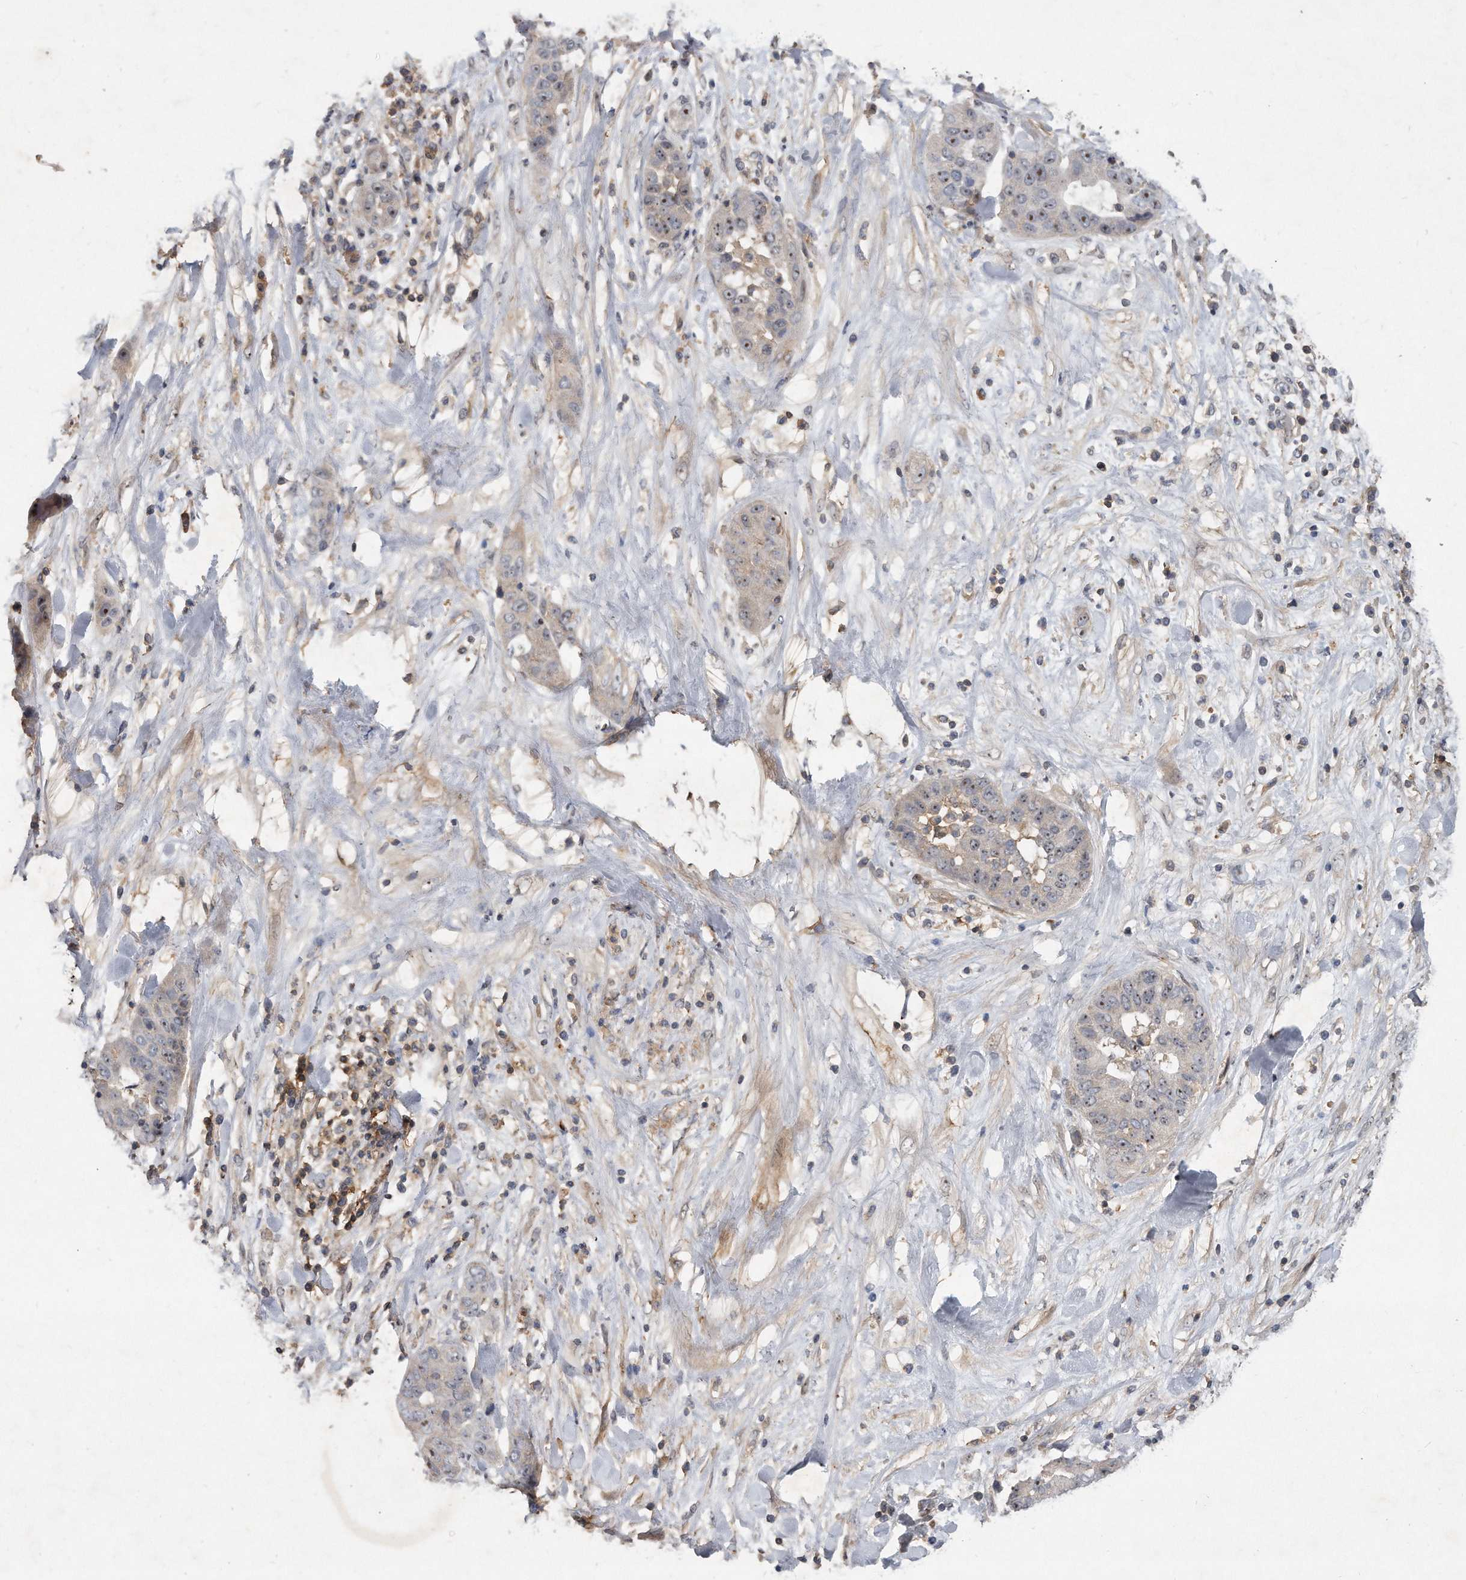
{"staining": {"intensity": "moderate", "quantity": ">75%", "location": "nuclear"}, "tissue": "liver cancer", "cell_type": "Tumor cells", "image_type": "cancer", "snomed": [{"axis": "morphology", "description": "Cholangiocarcinoma"}, {"axis": "topography", "description": "Liver"}], "caption": "This is an image of immunohistochemistry staining of cholangiocarcinoma (liver), which shows moderate positivity in the nuclear of tumor cells.", "gene": "PGBD2", "patient": {"sex": "female", "age": 52}}